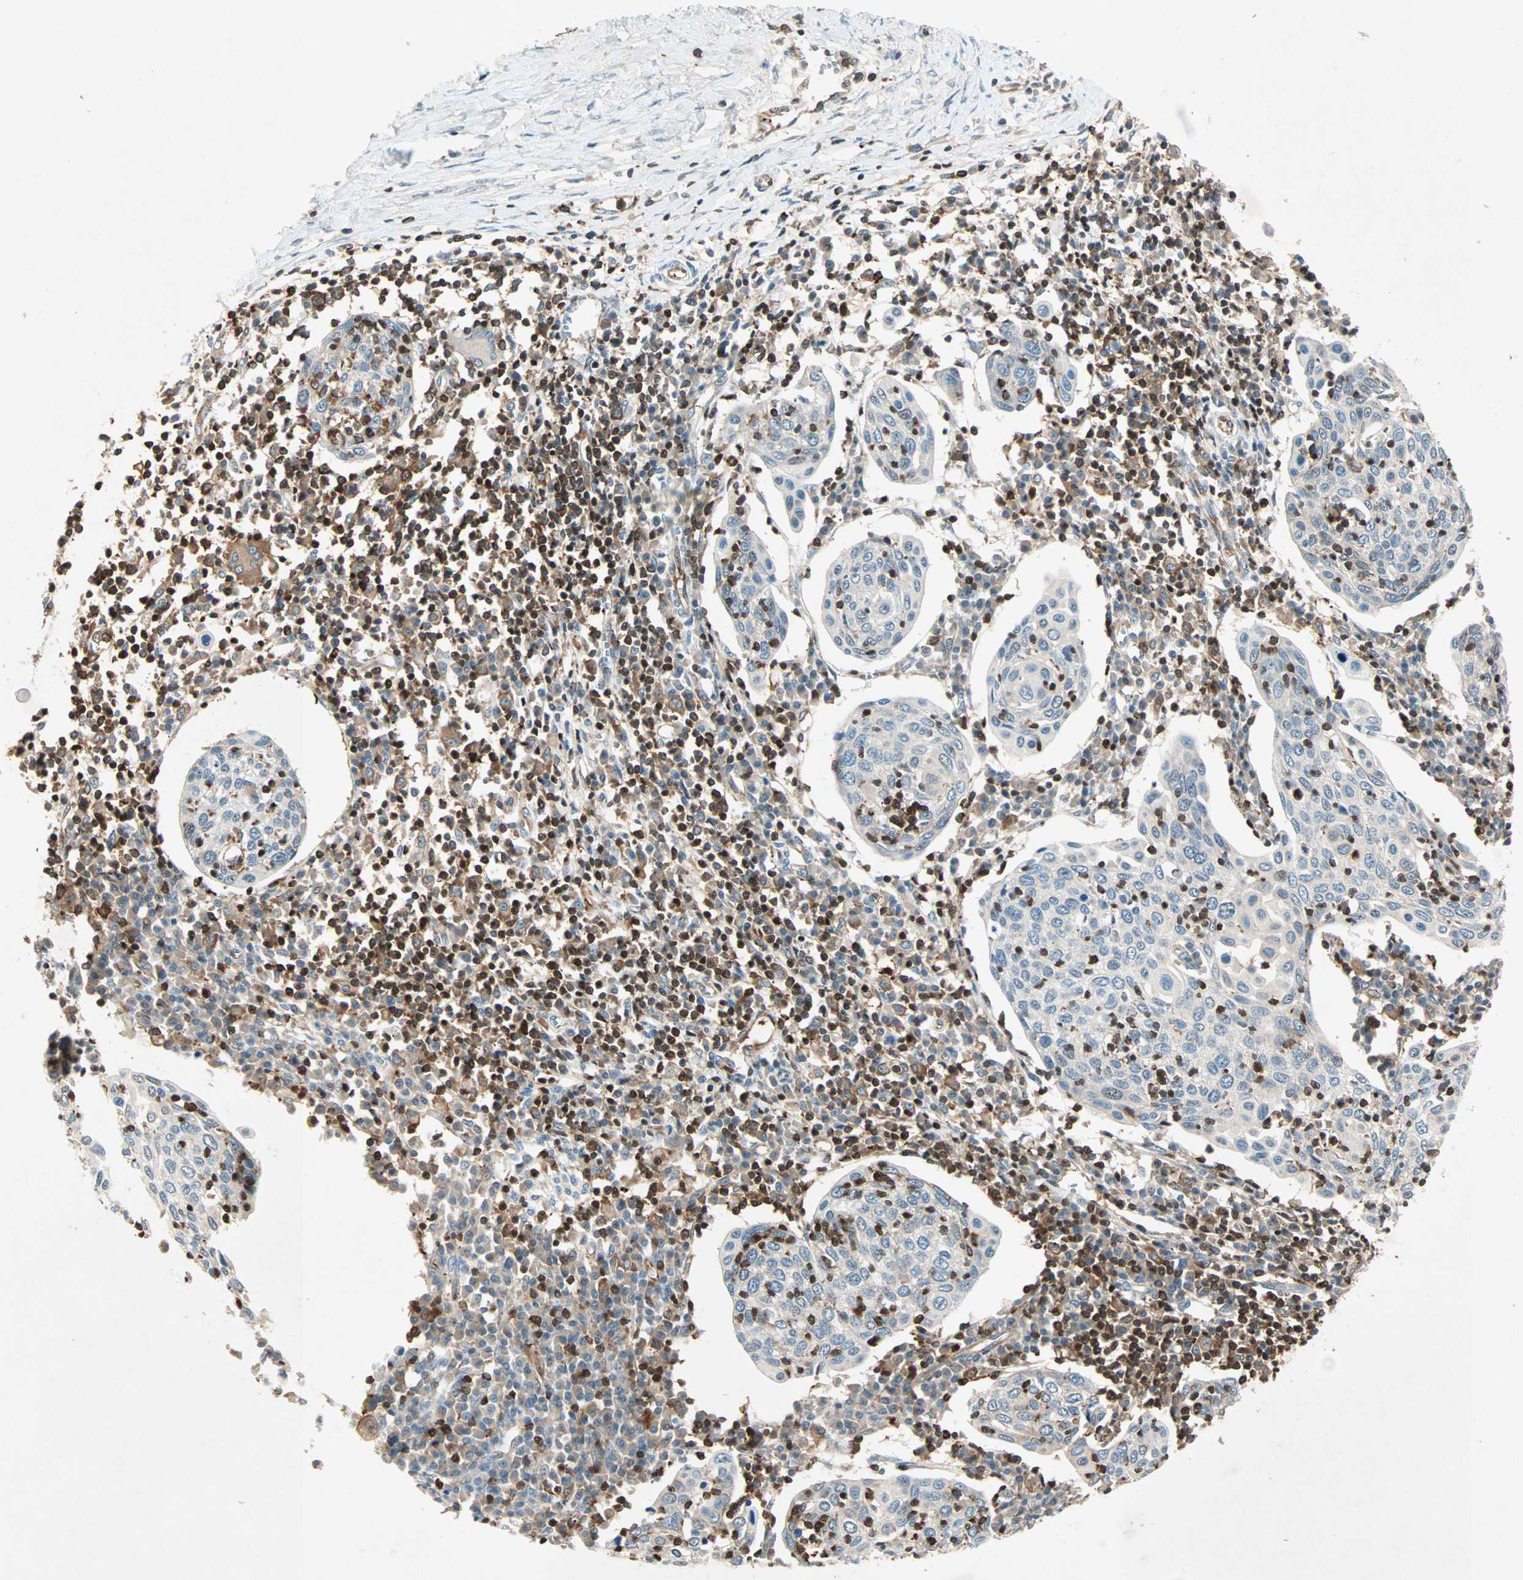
{"staining": {"intensity": "weak", "quantity": "25%-75%", "location": "cytoplasmic/membranous"}, "tissue": "cervical cancer", "cell_type": "Tumor cells", "image_type": "cancer", "snomed": [{"axis": "morphology", "description": "Squamous cell carcinoma, NOS"}, {"axis": "topography", "description": "Cervix"}], "caption": "Immunohistochemistry (IHC) micrograph of human cervical cancer stained for a protein (brown), which displays low levels of weak cytoplasmic/membranous expression in approximately 25%-75% of tumor cells.", "gene": "TEC", "patient": {"sex": "female", "age": 40}}